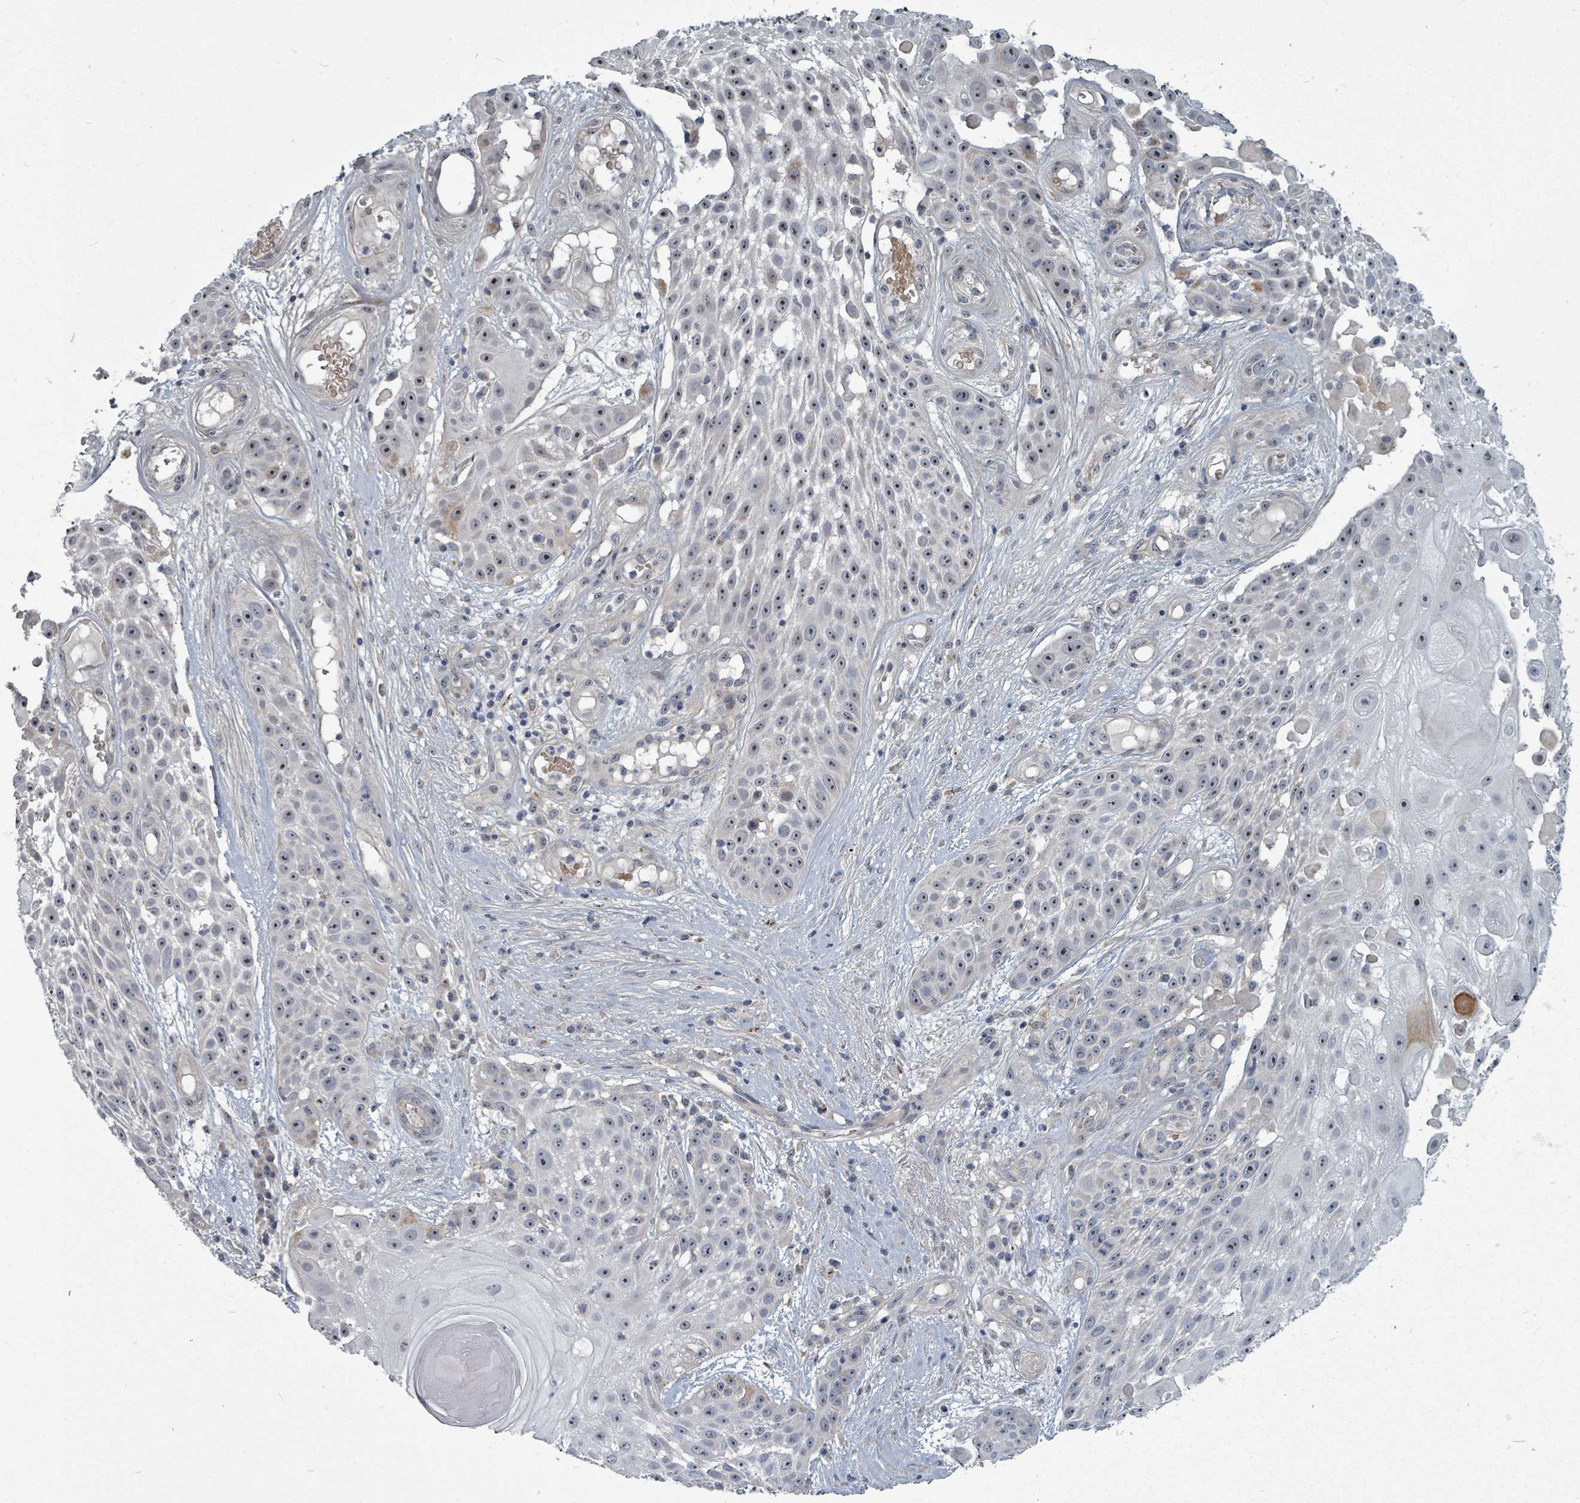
{"staining": {"intensity": "weak", "quantity": ">75%", "location": "nuclear"}, "tissue": "skin cancer", "cell_type": "Tumor cells", "image_type": "cancer", "snomed": [{"axis": "morphology", "description": "Squamous cell carcinoma, NOS"}, {"axis": "topography", "description": "Skin"}], "caption": "Immunohistochemical staining of human skin cancer displays weak nuclear protein positivity in approximately >75% of tumor cells. The staining is performed using DAB brown chromogen to label protein expression. The nuclei are counter-stained blue using hematoxylin.", "gene": "TRDMT1", "patient": {"sex": "female", "age": 86}}